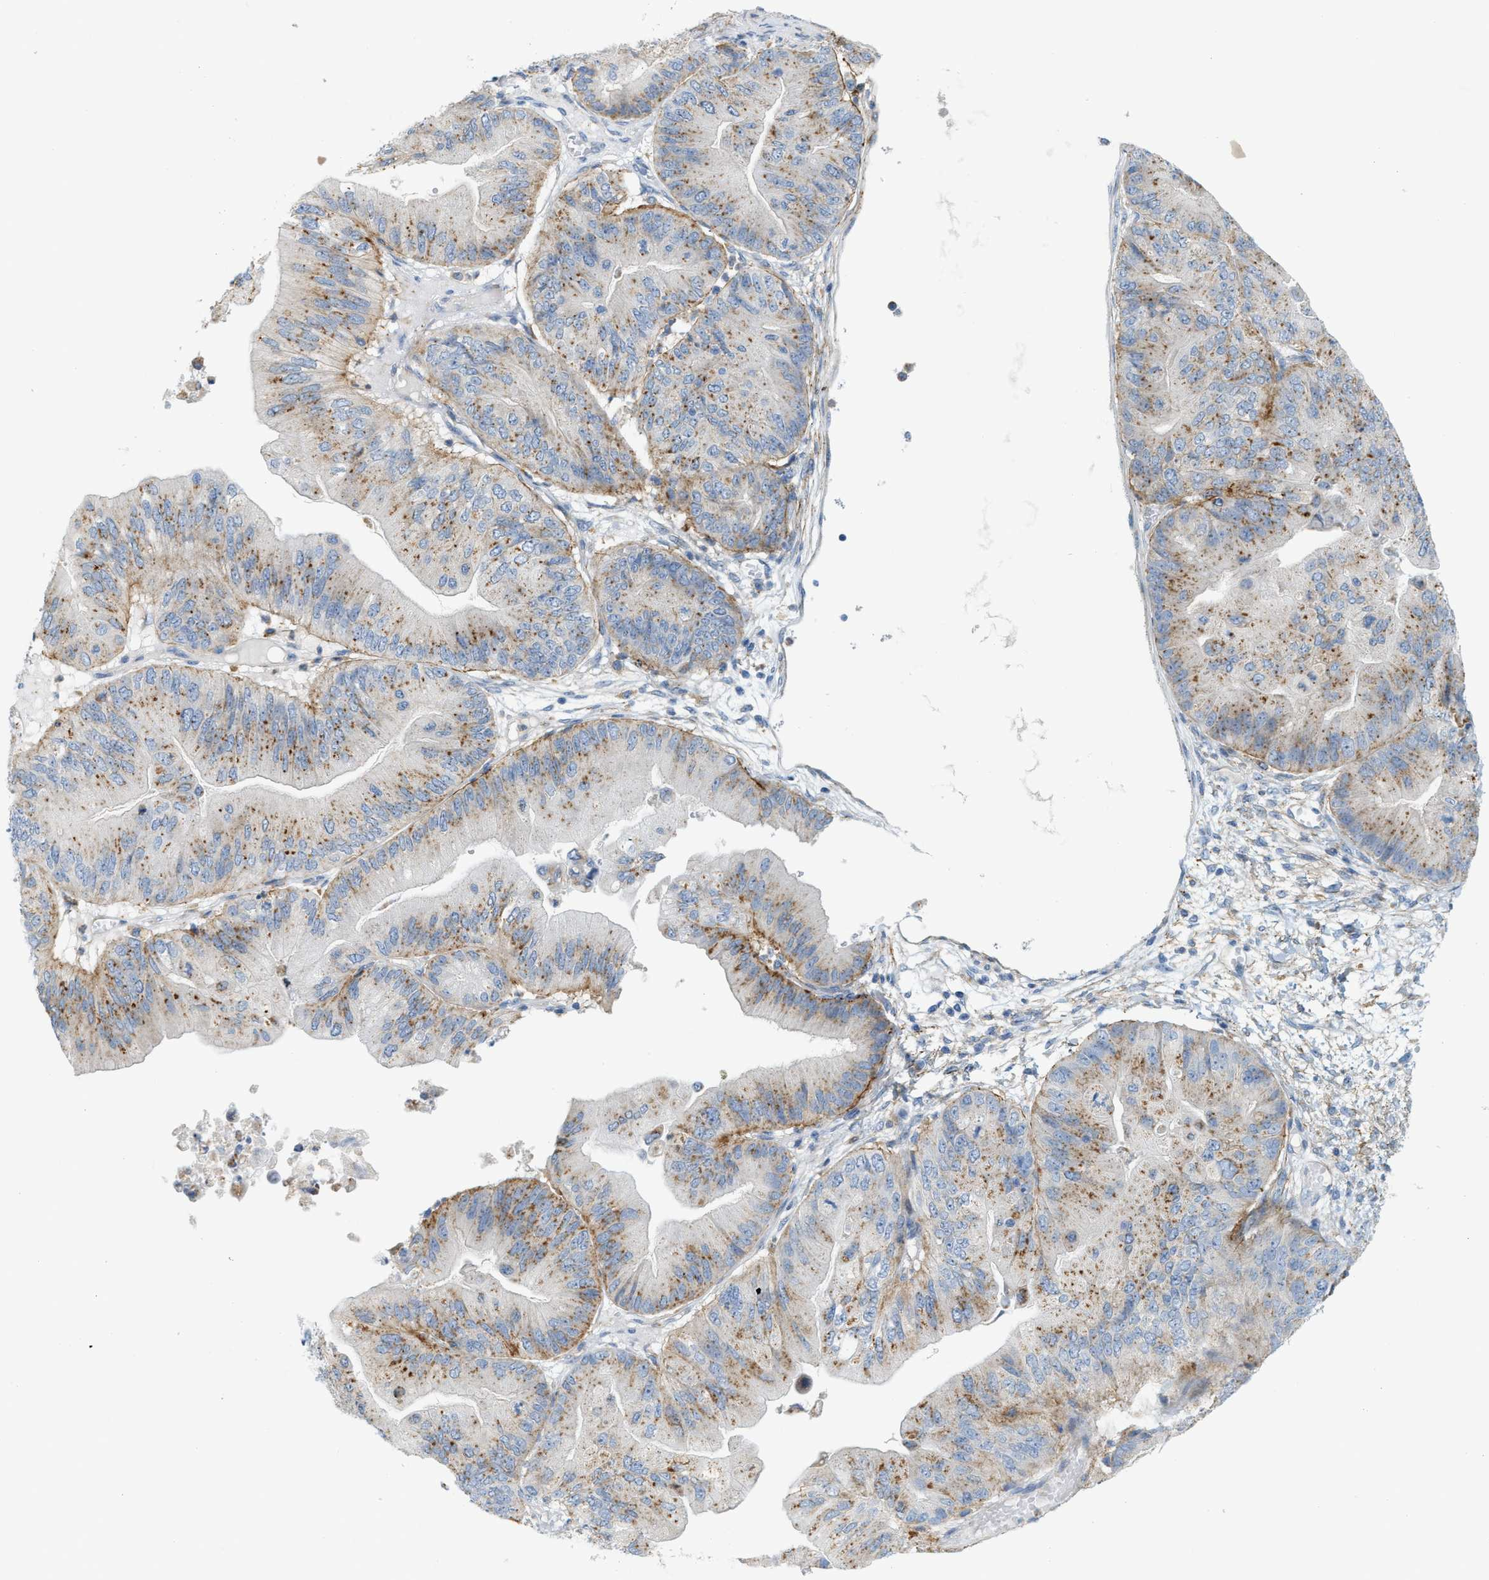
{"staining": {"intensity": "moderate", "quantity": ">75%", "location": "cytoplasmic/membranous"}, "tissue": "ovarian cancer", "cell_type": "Tumor cells", "image_type": "cancer", "snomed": [{"axis": "morphology", "description": "Cystadenocarcinoma, mucinous, NOS"}, {"axis": "topography", "description": "Ovary"}], "caption": "DAB (3,3'-diaminobenzidine) immunohistochemical staining of human ovarian mucinous cystadenocarcinoma exhibits moderate cytoplasmic/membranous protein expression in about >75% of tumor cells.", "gene": "LMBRD1", "patient": {"sex": "female", "age": 61}}